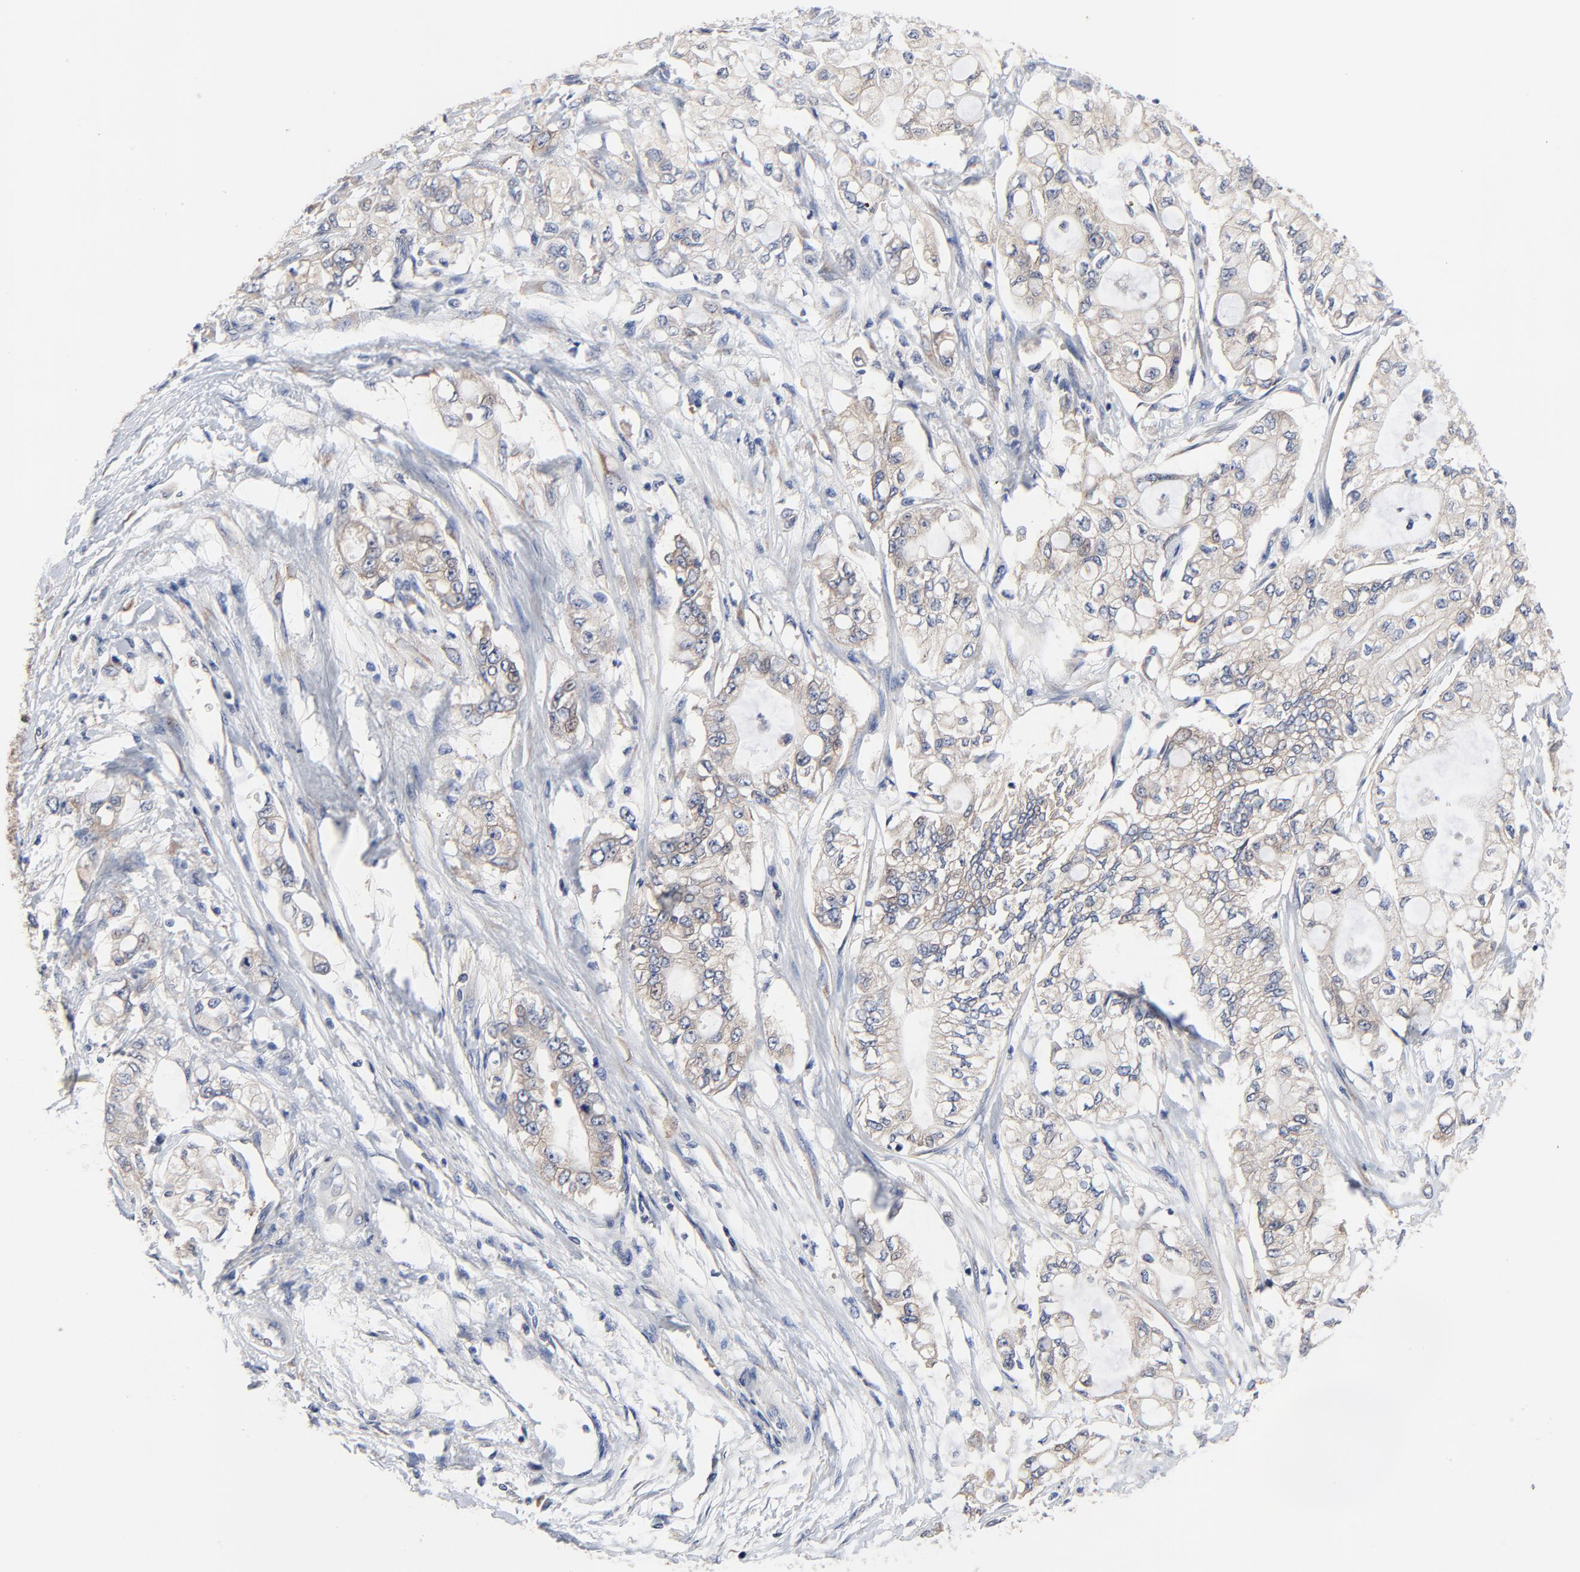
{"staining": {"intensity": "weak", "quantity": "25%-75%", "location": "cytoplasmic/membranous"}, "tissue": "pancreatic cancer", "cell_type": "Tumor cells", "image_type": "cancer", "snomed": [{"axis": "morphology", "description": "Adenocarcinoma, NOS"}, {"axis": "topography", "description": "Pancreas"}], "caption": "Immunohistochemistry photomicrograph of neoplastic tissue: human pancreatic cancer (adenocarcinoma) stained using immunohistochemistry (IHC) shows low levels of weak protein expression localized specifically in the cytoplasmic/membranous of tumor cells, appearing as a cytoplasmic/membranous brown color.", "gene": "VAV2", "patient": {"sex": "male", "age": 79}}